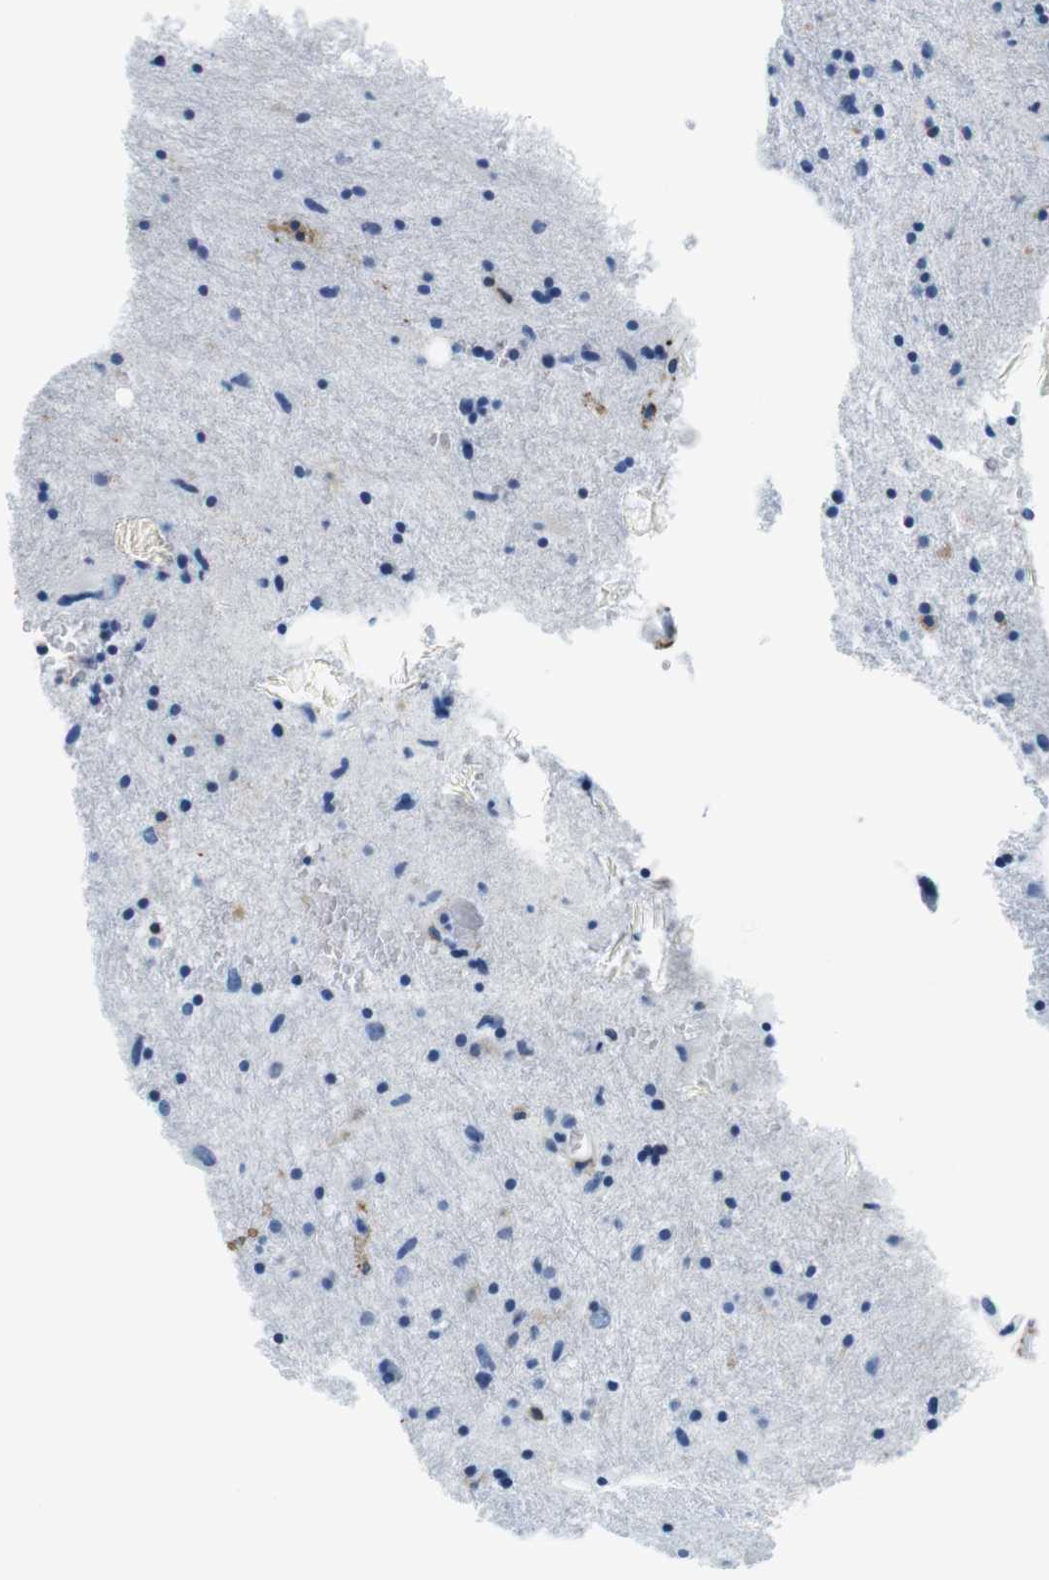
{"staining": {"intensity": "negative", "quantity": "none", "location": "none"}, "tissue": "glioma", "cell_type": "Tumor cells", "image_type": "cancer", "snomed": [{"axis": "morphology", "description": "Glioma, malignant, Low grade"}, {"axis": "topography", "description": "Brain"}], "caption": "The immunohistochemistry photomicrograph has no significant staining in tumor cells of malignant low-grade glioma tissue.", "gene": "HLA-DRB1", "patient": {"sex": "male", "age": 77}}